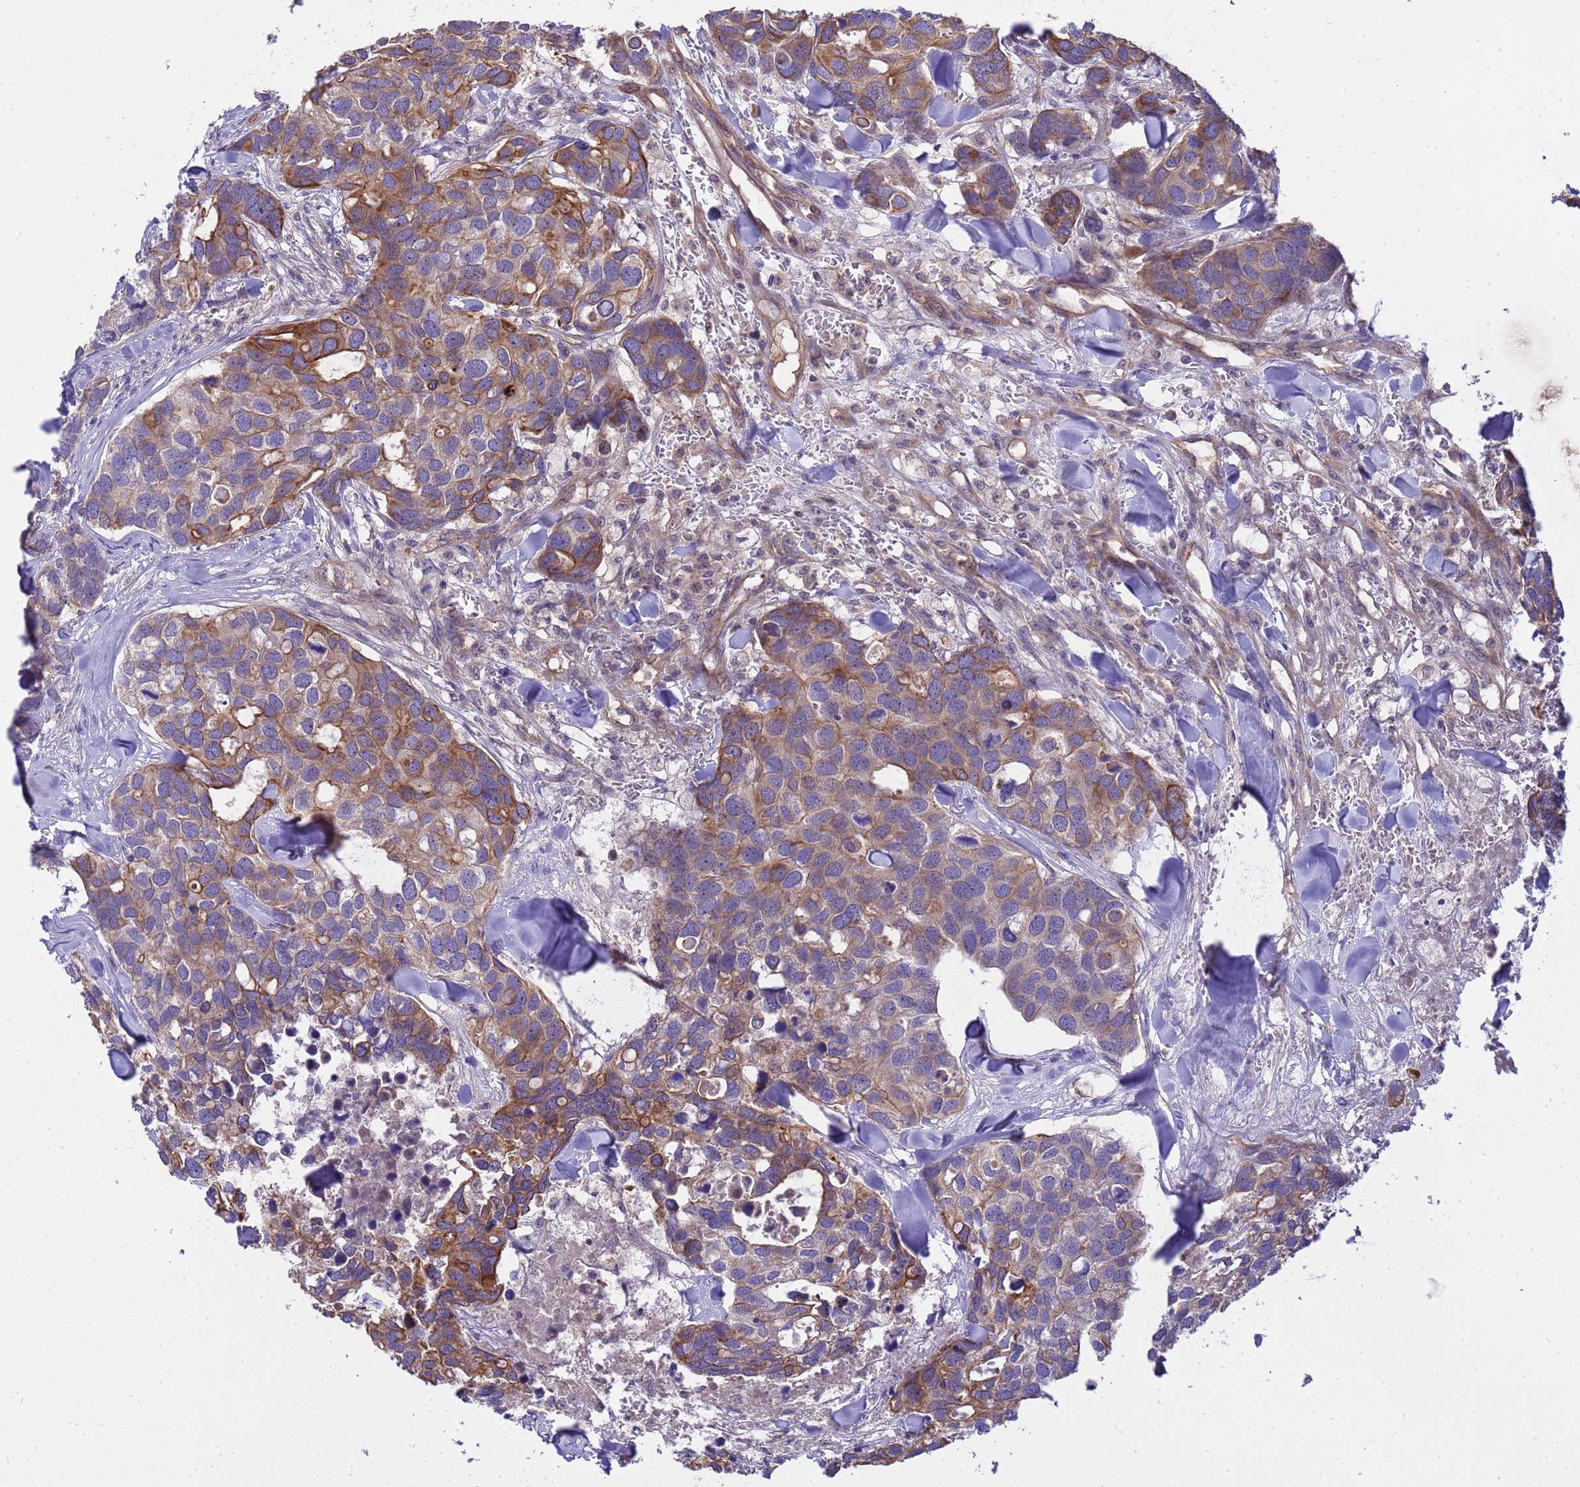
{"staining": {"intensity": "strong", "quantity": "<25%", "location": "cytoplasmic/membranous"}, "tissue": "breast cancer", "cell_type": "Tumor cells", "image_type": "cancer", "snomed": [{"axis": "morphology", "description": "Duct carcinoma"}, {"axis": "topography", "description": "Breast"}], "caption": "A histopathology image showing strong cytoplasmic/membranous staining in about <25% of tumor cells in breast intraductal carcinoma, as visualized by brown immunohistochemical staining.", "gene": "SMCO3", "patient": {"sex": "female", "age": 83}}